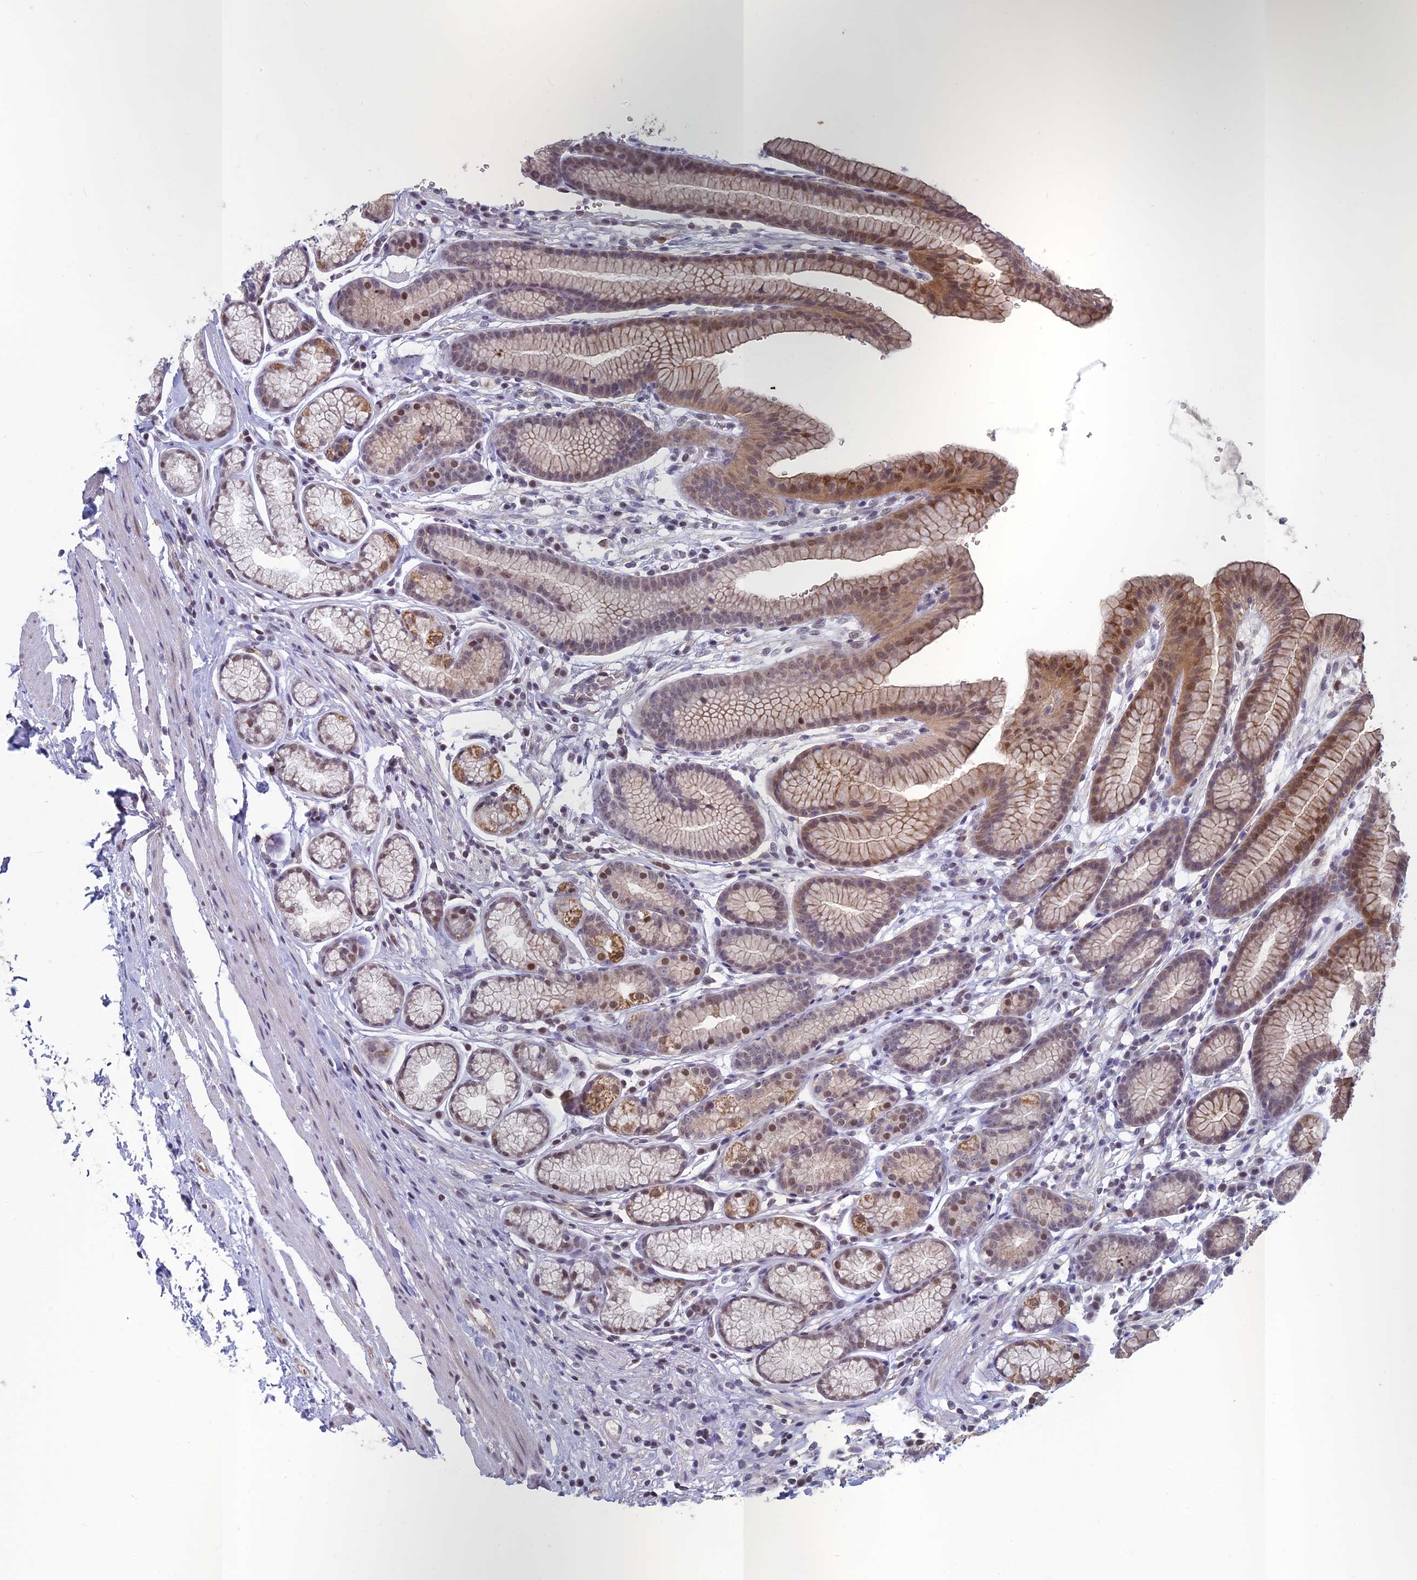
{"staining": {"intensity": "moderate", "quantity": ">75%", "location": "cytoplasmic/membranous,nuclear"}, "tissue": "stomach", "cell_type": "Glandular cells", "image_type": "normal", "snomed": [{"axis": "morphology", "description": "Normal tissue, NOS"}, {"axis": "topography", "description": "Stomach"}], "caption": "Glandular cells exhibit moderate cytoplasmic/membranous,nuclear staining in approximately >75% of cells in unremarkable stomach. (DAB (3,3'-diaminobenzidine) IHC, brown staining for protein, blue staining for nuclei).", "gene": "MT", "patient": {"sex": "male", "age": 42}}